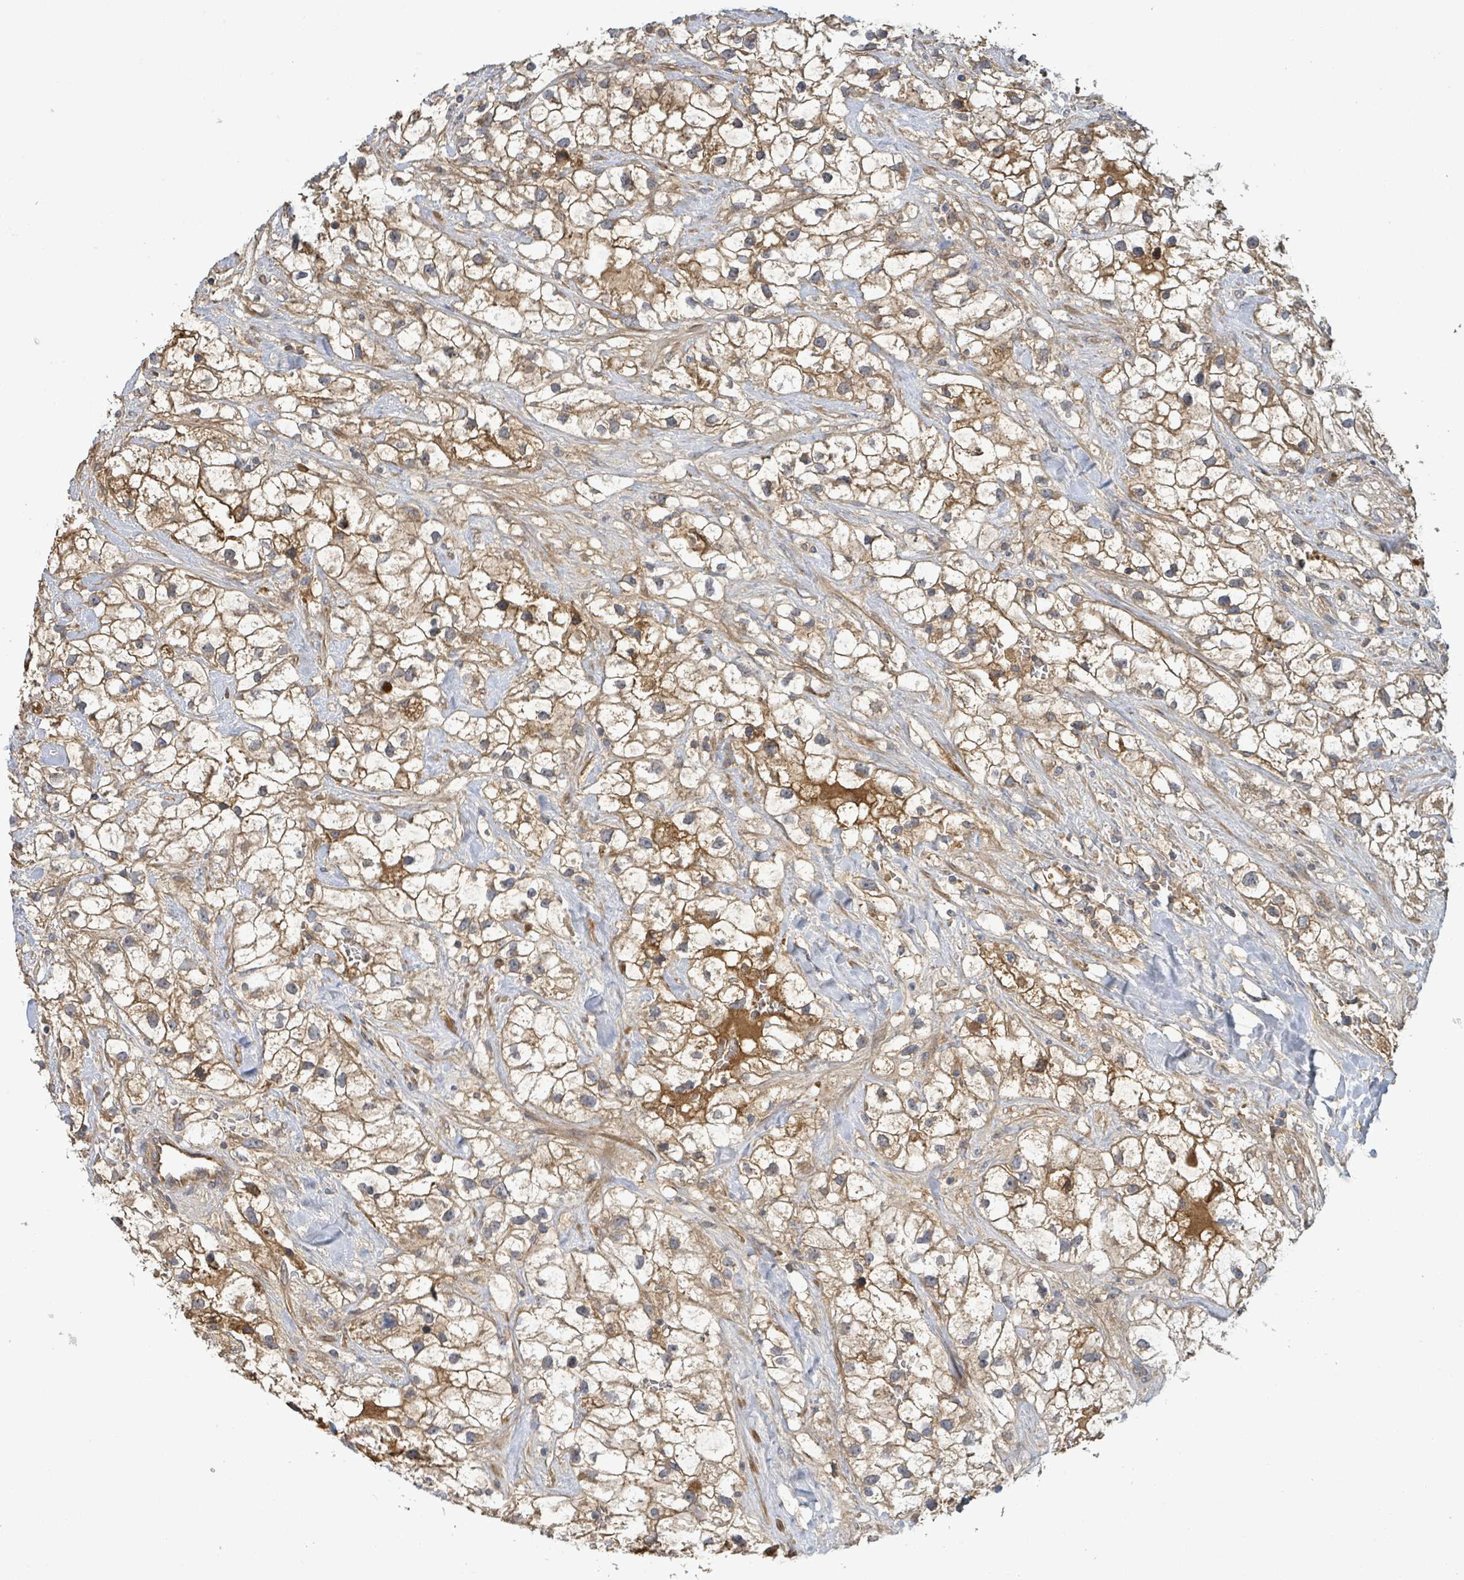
{"staining": {"intensity": "moderate", "quantity": ">75%", "location": "cytoplasmic/membranous"}, "tissue": "renal cancer", "cell_type": "Tumor cells", "image_type": "cancer", "snomed": [{"axis": "morphology", "description": "Adenocarcinoma, NOS"}, {"axis": "topography", "description": "Kidney"}], "caption": "A brown stain shows moderate cytoplasmic/membranous expression of a protein in human renal adenocarcinoma tumor cells.", "gene": "STARD4", "patient": {"sex": "male", "age": 59}}